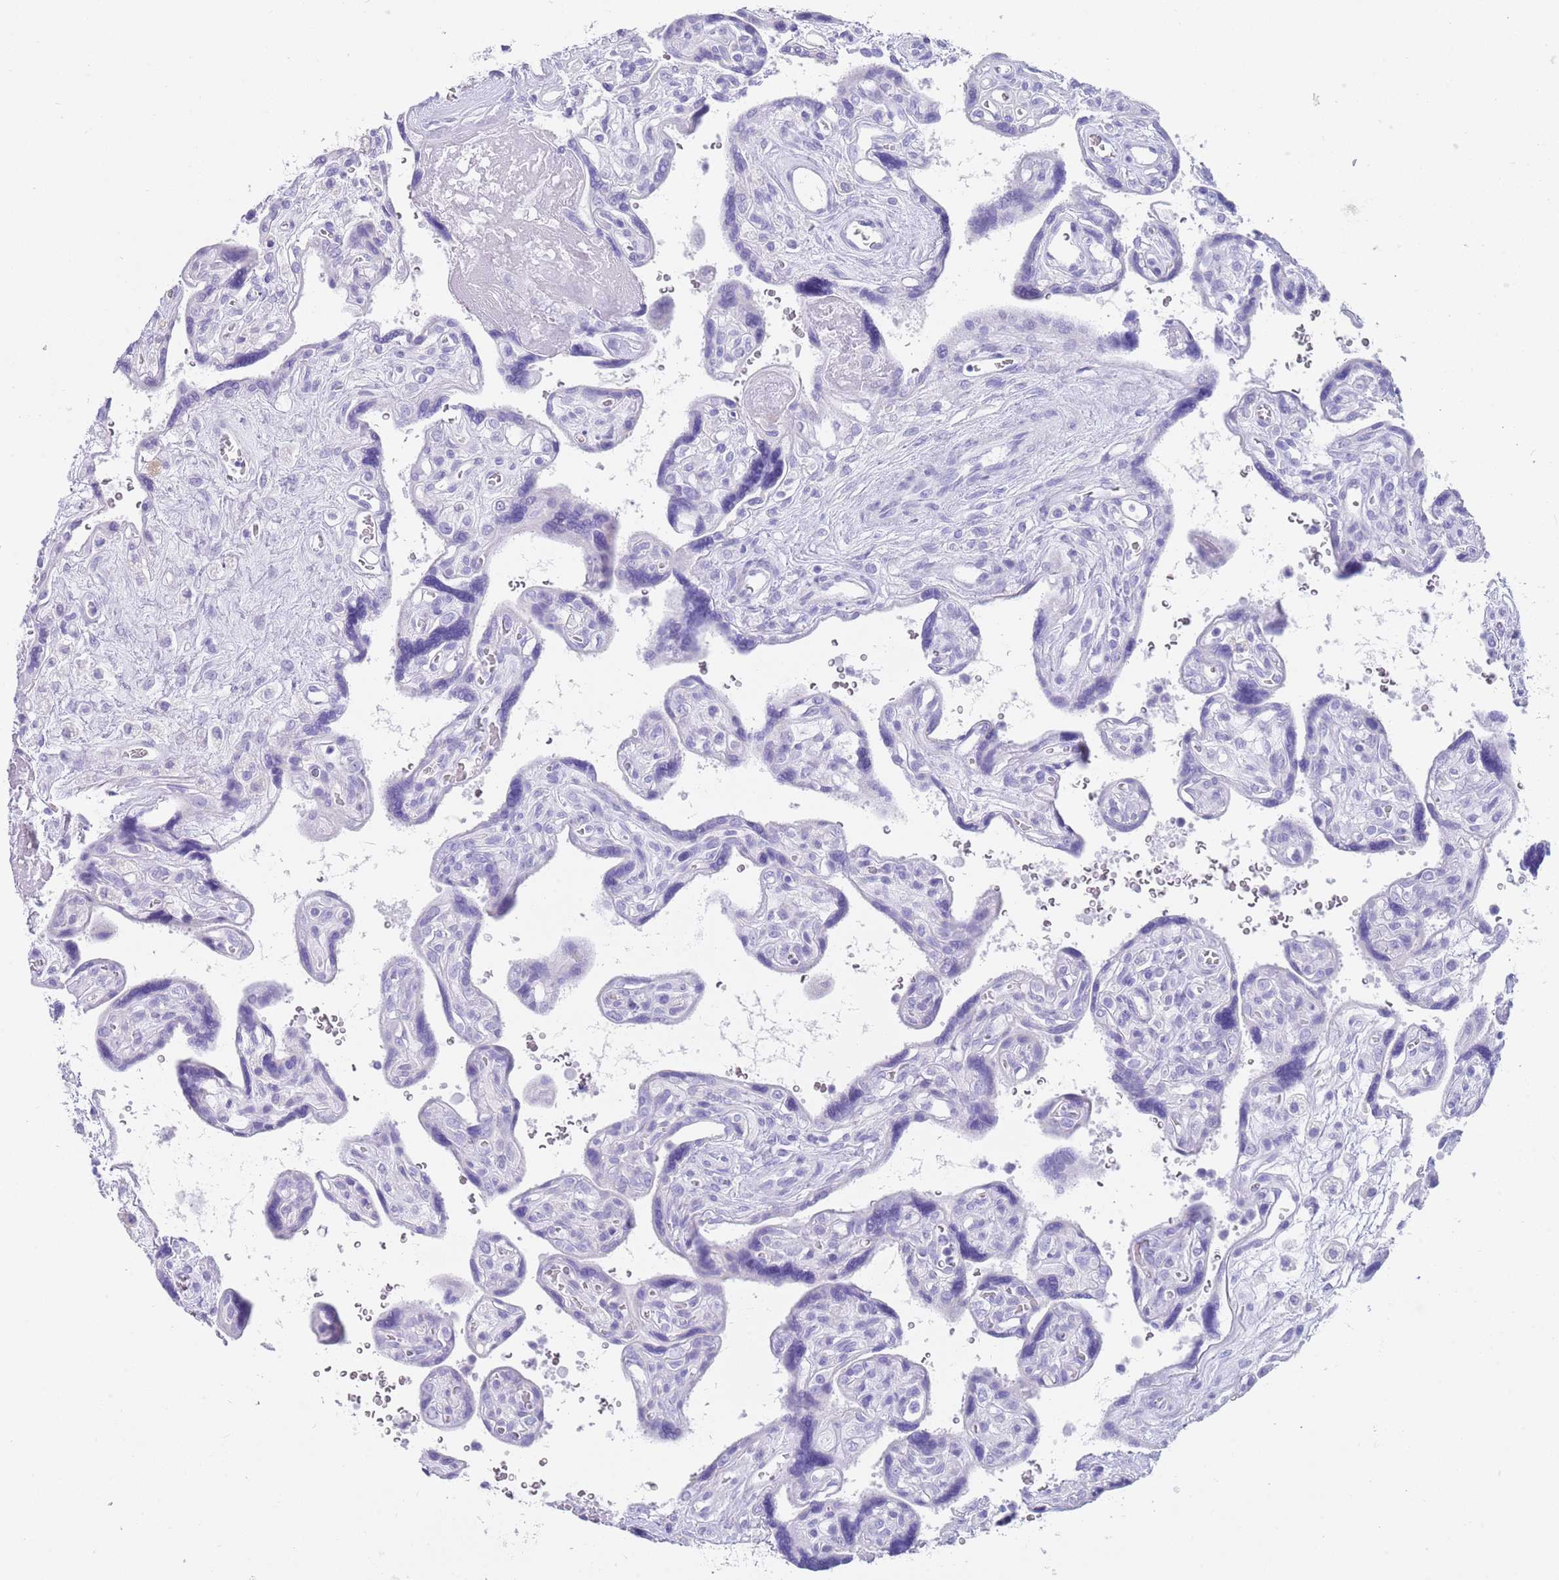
{"staining": {"intensity": "negative", "quantity": "none", "location": "none"}, "tissue": "placenta", "cell_type": "Trophoblastic cells", "image_type": "normal", "snomed": [{"axis": "morphology", "description": "Normal tissue, NOS"}, {"axis": "topography", "description": "Placenta"}], "caption": "High magnification brightfield microscopy of benign placenta stained with DAB (brown) and counterstained with hematoxylin (blue): trophoblastic cells show no significant positivity. (DAB immunohistochemistry (IHC), high magnification).", "gene": "CPXM2", "patient": {"sex": "female", "age": 39}}